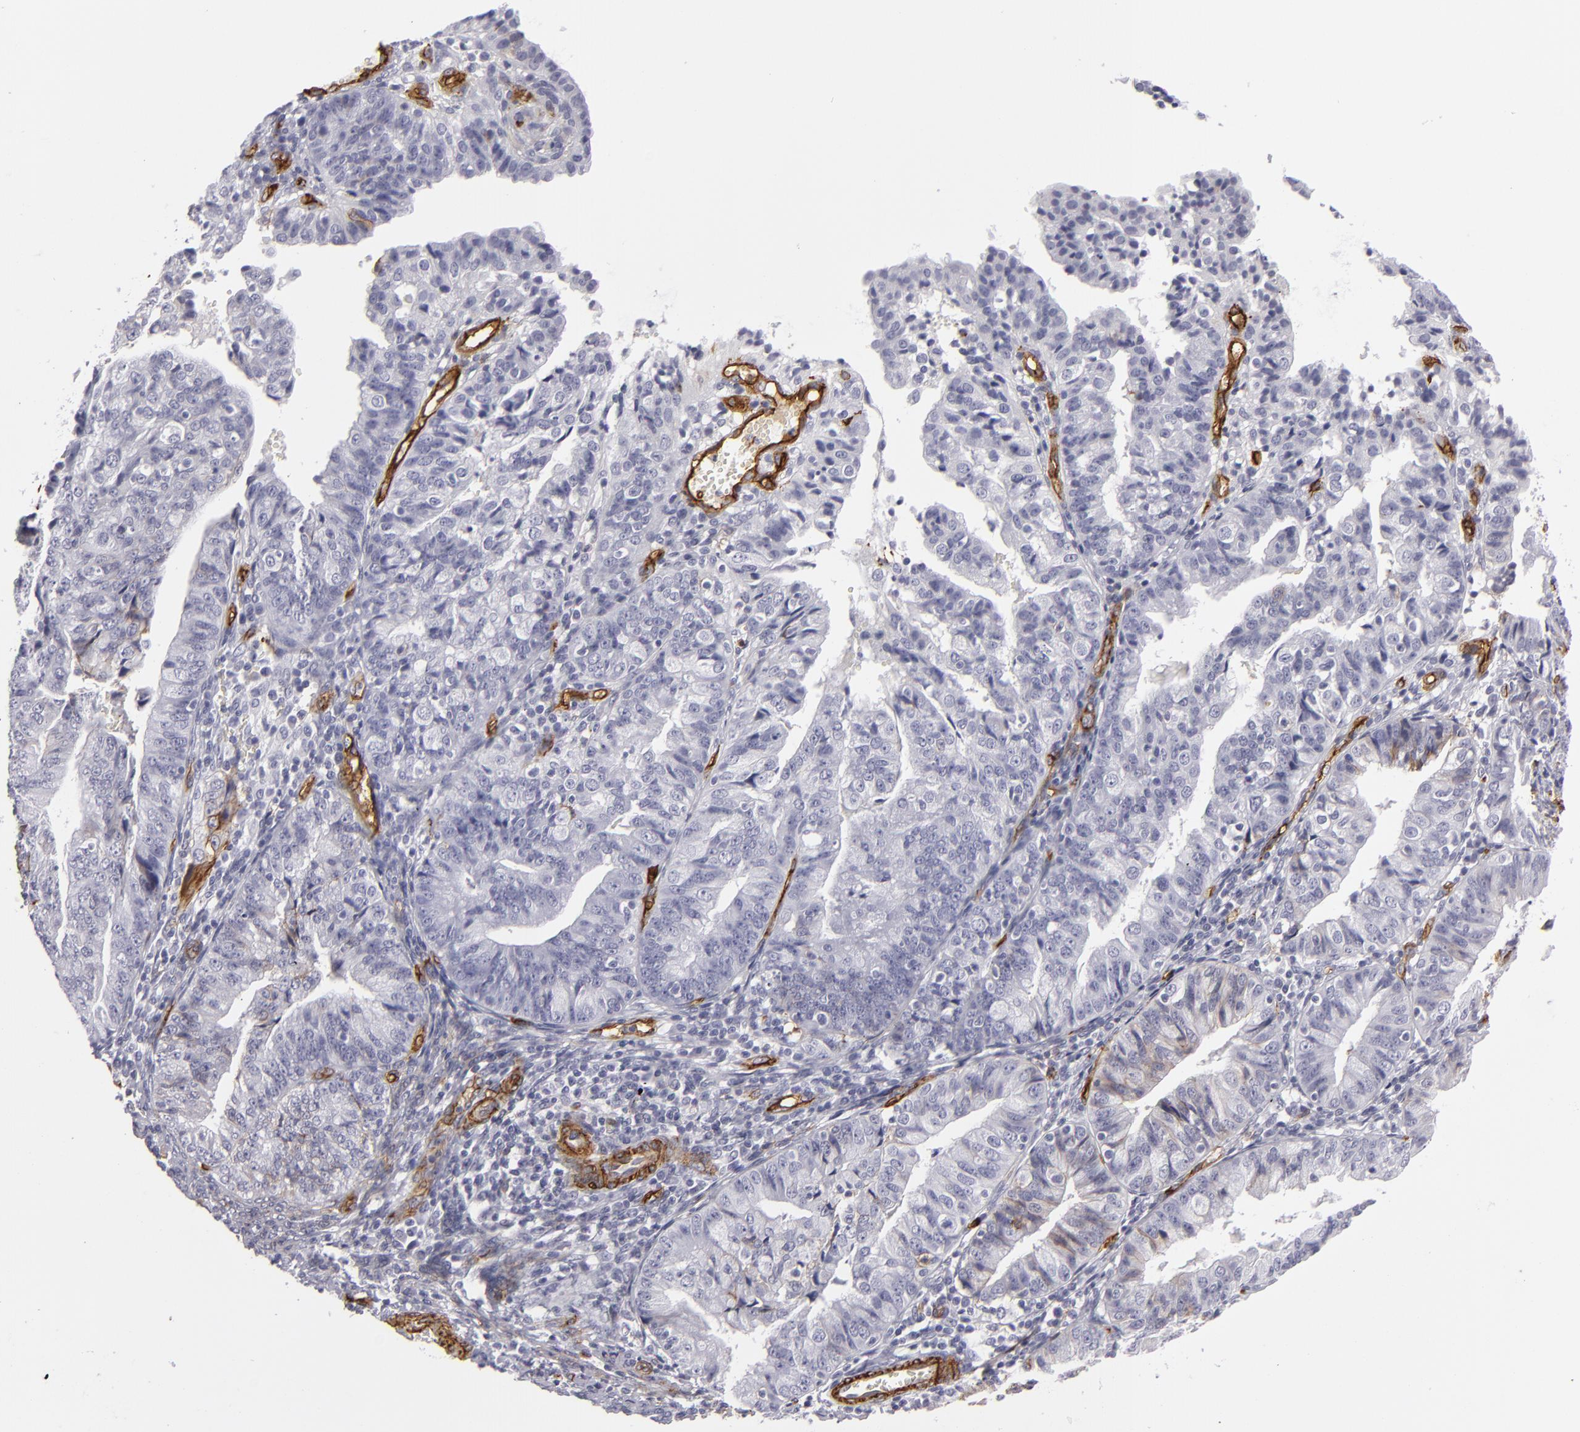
{"staining": {"intensity": "negative", "quantity": "none", "location": "none"}, "tissue": "endometrial cancer", "cell_type": "Tumor cells", "image_type": "cancer", "snomed": [{"axis": "morphology", "description": "Adenocarcinoma, NOS"}, {"axis": "topography", "description": "Endometrium"}], "caption": "Endometrial cancer (adenocarcinoma) stained for a protein using immunohistochemistry (IHC) reveals no positivity tumor cells.", "gene": "MCAM", "patient": {"sex": "female", "age": 56}}